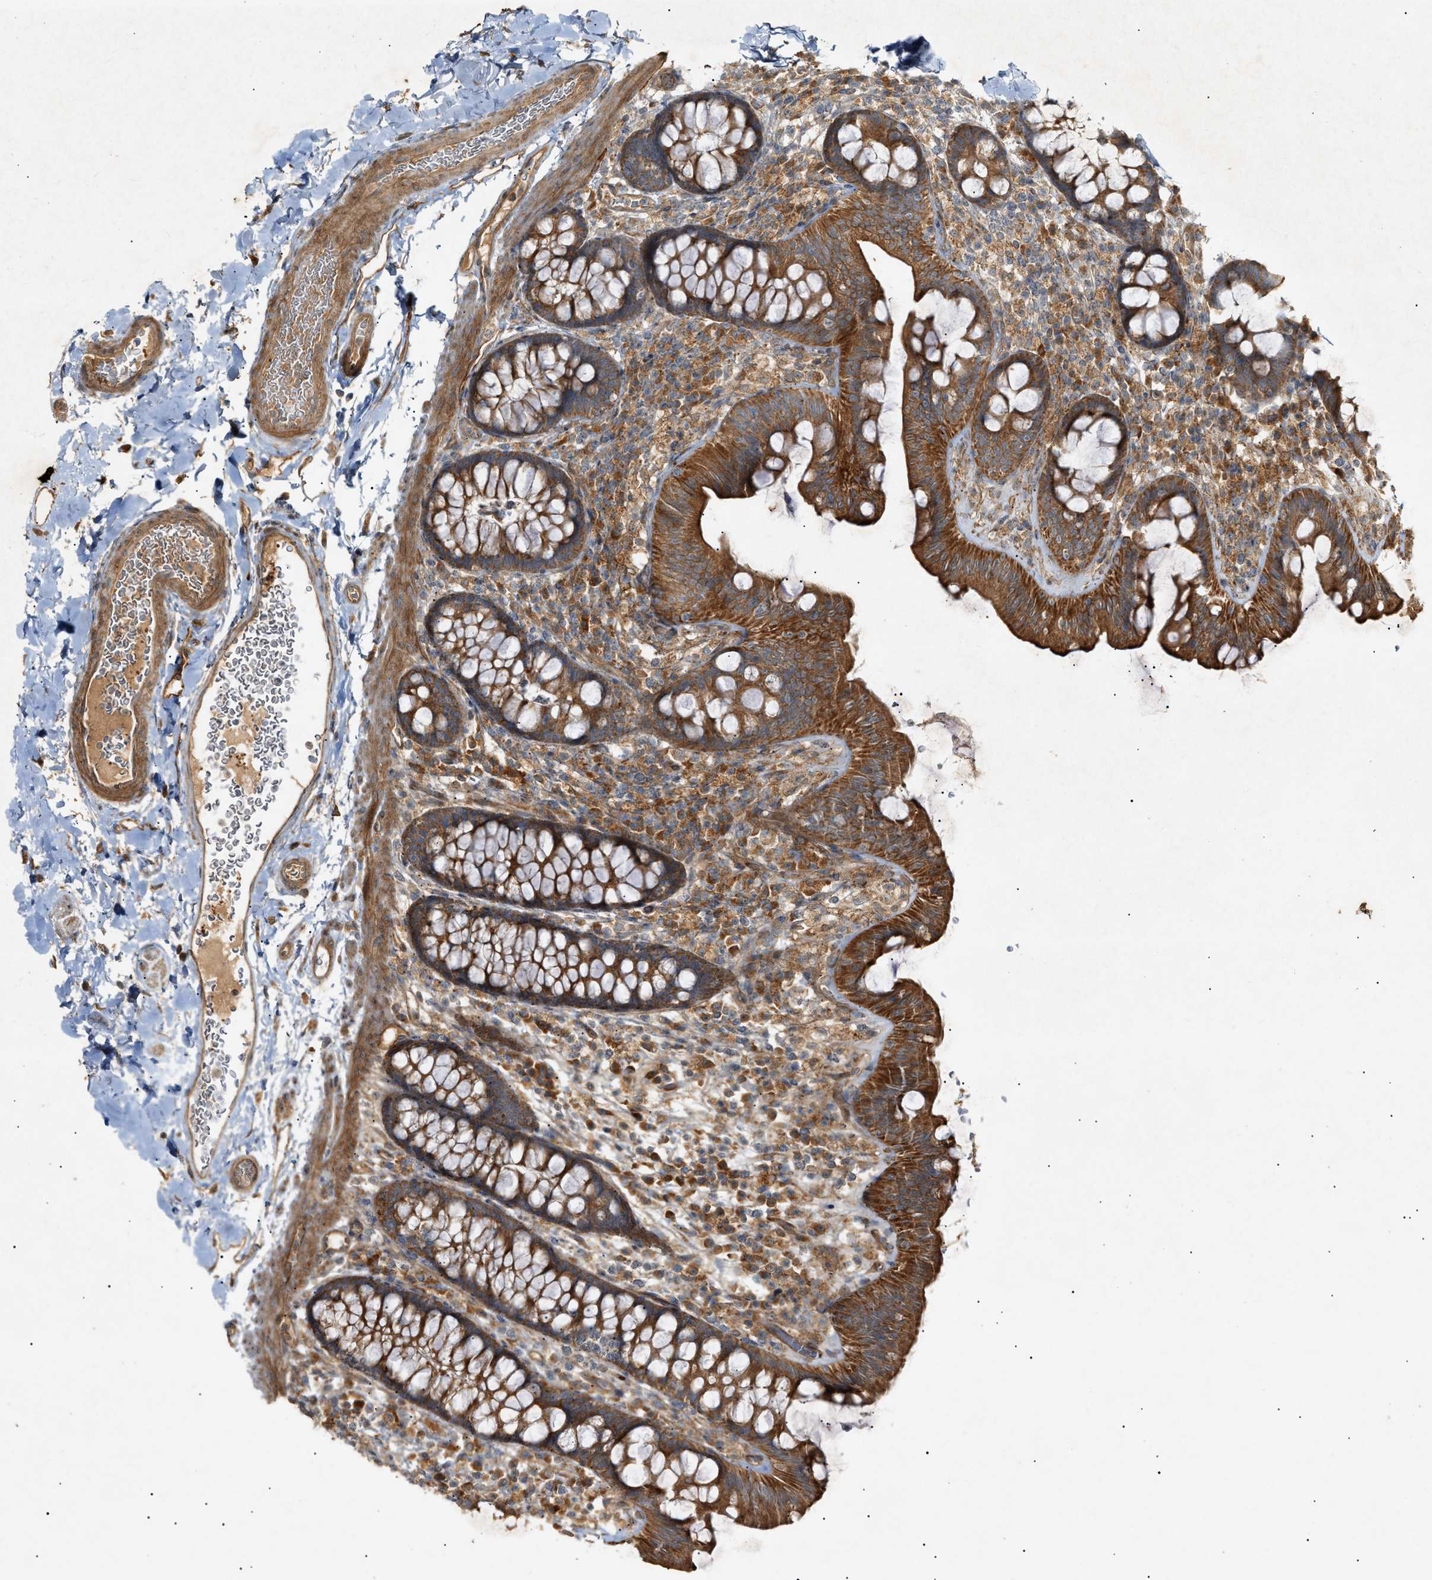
{"staining": {"intensity": "strong", "quantity": ">75%", "location": "cytoplasmic/membranous"}, "tissue": "colon", "cell_type": "Endothelial cells", "image_type": "normal", "snomed": [{"axis": "morphology", "description": "Normal tissue, NOS"}, {"axis": "topography", "description": "Colon"}], "caption": "About >75% of endothelial cells in benign human colon demonstrate strong cytoplasmic/membranous protein positivity as visualized by brown immunohistochemical staining.", "gene": "MTCH1", "patient": {"sex": "female", "age": 80}}